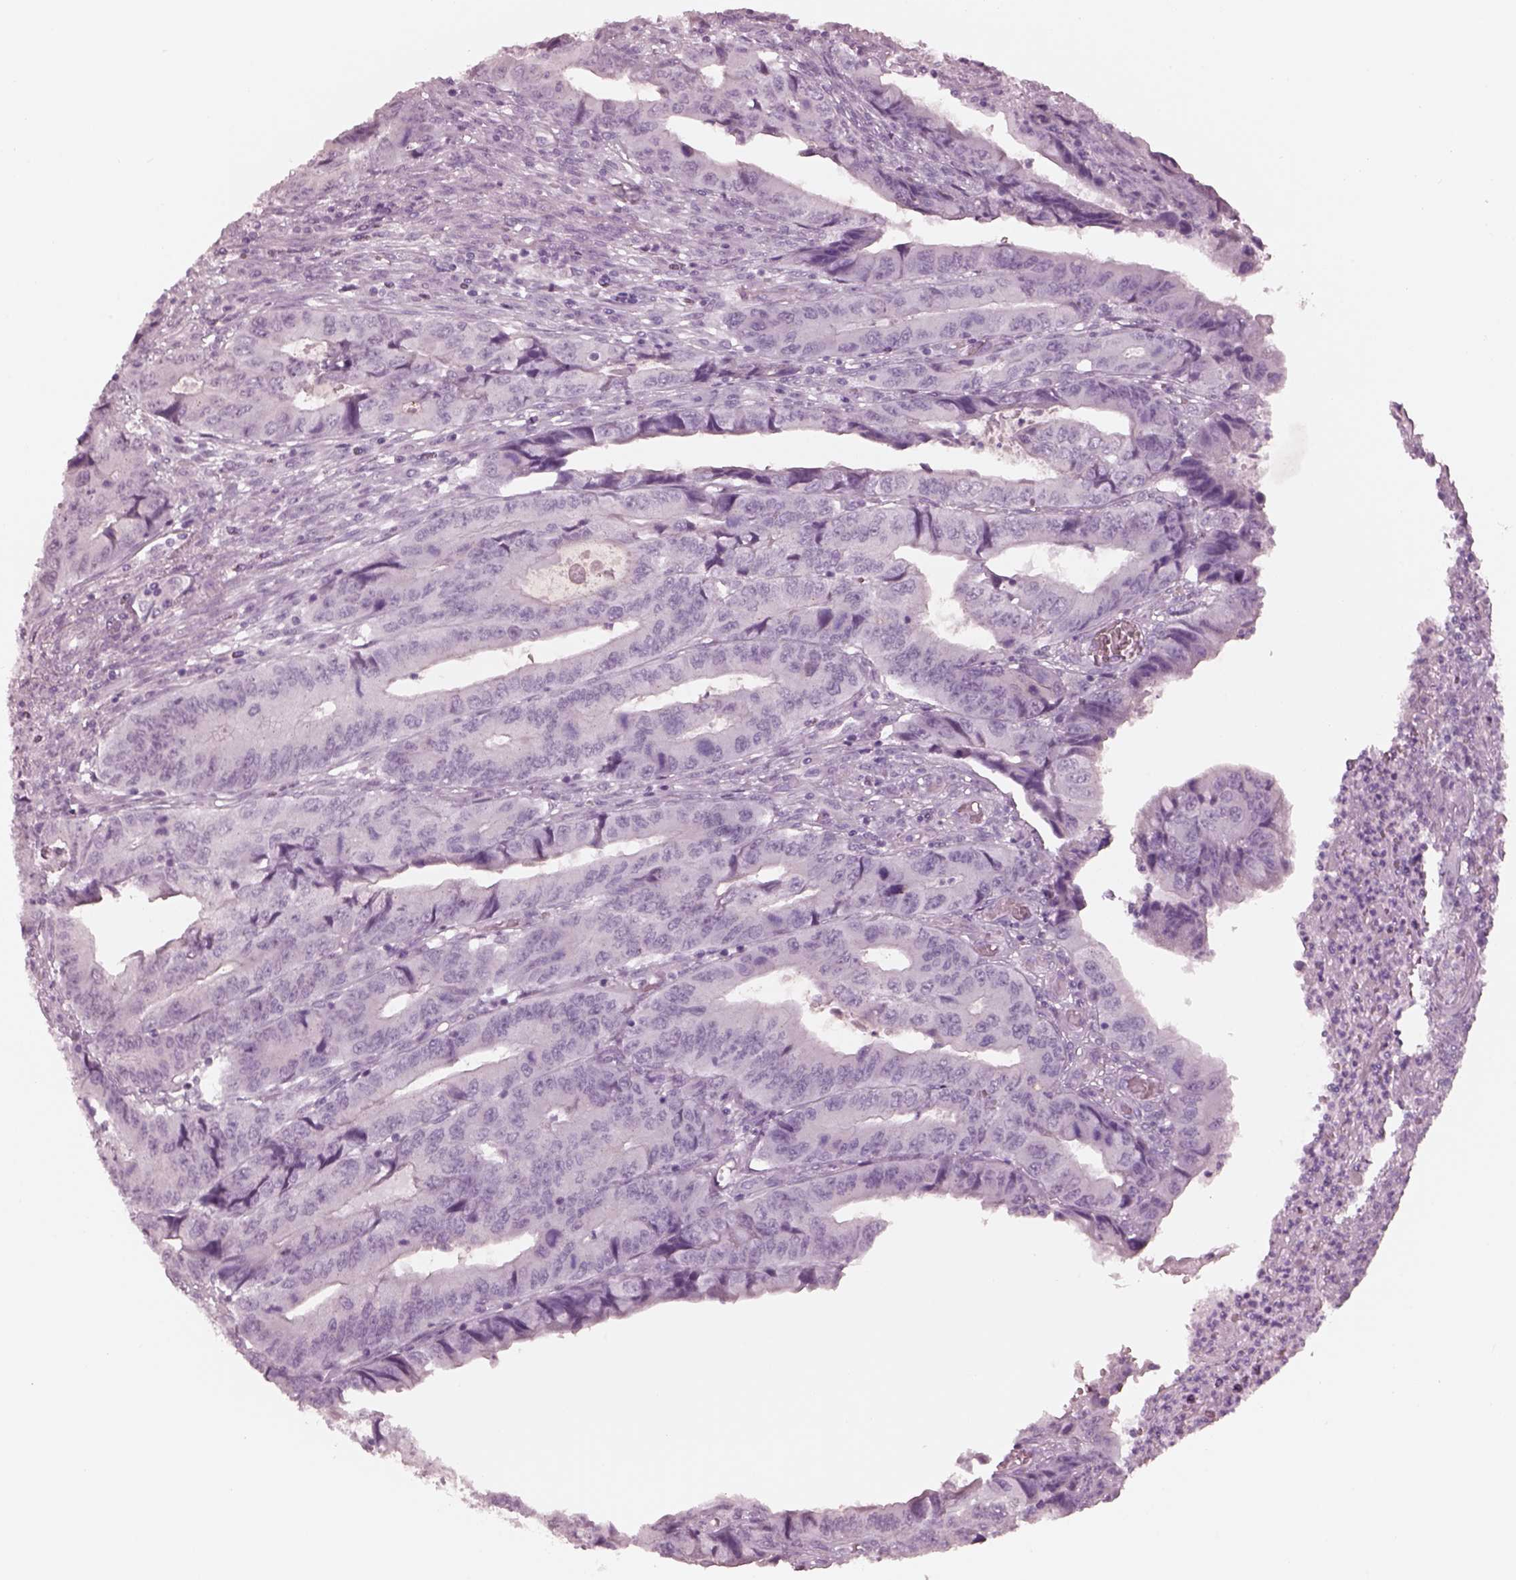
{"staining": {"intensity": "negative", "quantity": "none", "location": "none"}, "tissue": "colorectal cancer", "cell_type": "Tumor cells", "image_type": "cancer", "snomed": [{"axis": "morphology", "description": "Adenocarcinoma, NOS"}, {"axis": "topography", "description": "Colon"}], "caption": "The image displays no staining of tumor cells in colorectal cancer (adenocarcinoma).", "gene": "KRTAP24-1", "patient": {"sex": "male", "age": 53}}